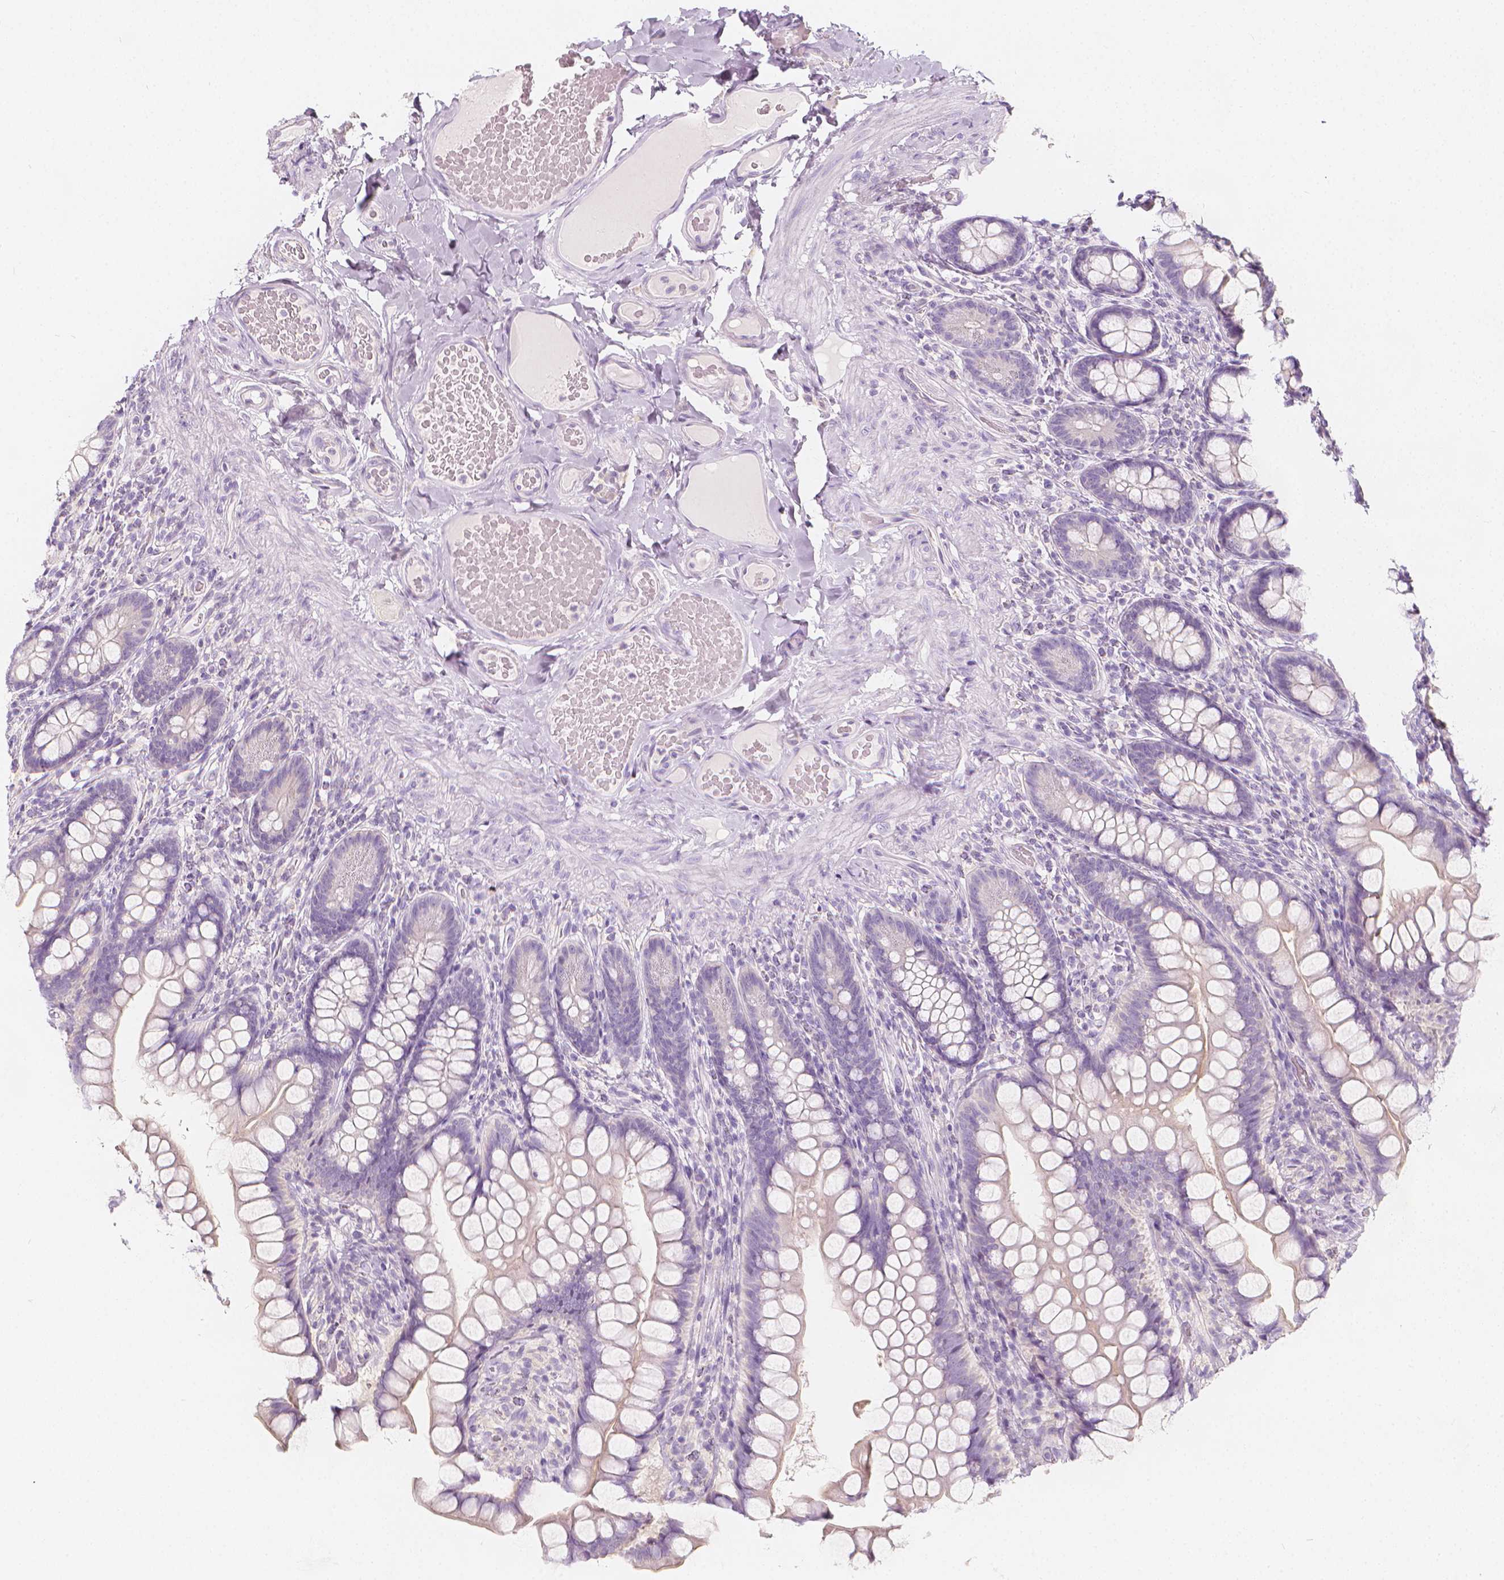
{"staining": {"intensity": "negative", "quantity": "none", "location": "none"}, "tissue": "small intestine", "cell_type": "Glandular cells", "image_type": "normal", "snomed": [{"axis": "morphology", "description": "Normal tissue, NOS"}, {"axis": "topography", "description": "Small intestine"}], "caption": "This micrograph is of unremarkable small intestine stained with immunohistochemistry to label a protein in brown with the nuclei are counter-stained blue. There is no staining in glandular cells. (DAB immunohistochemistry (IHC) with hematoxylin counter stain).", "gene": "RBFOX1", "patient": {"sex": "male", "age": 70}}